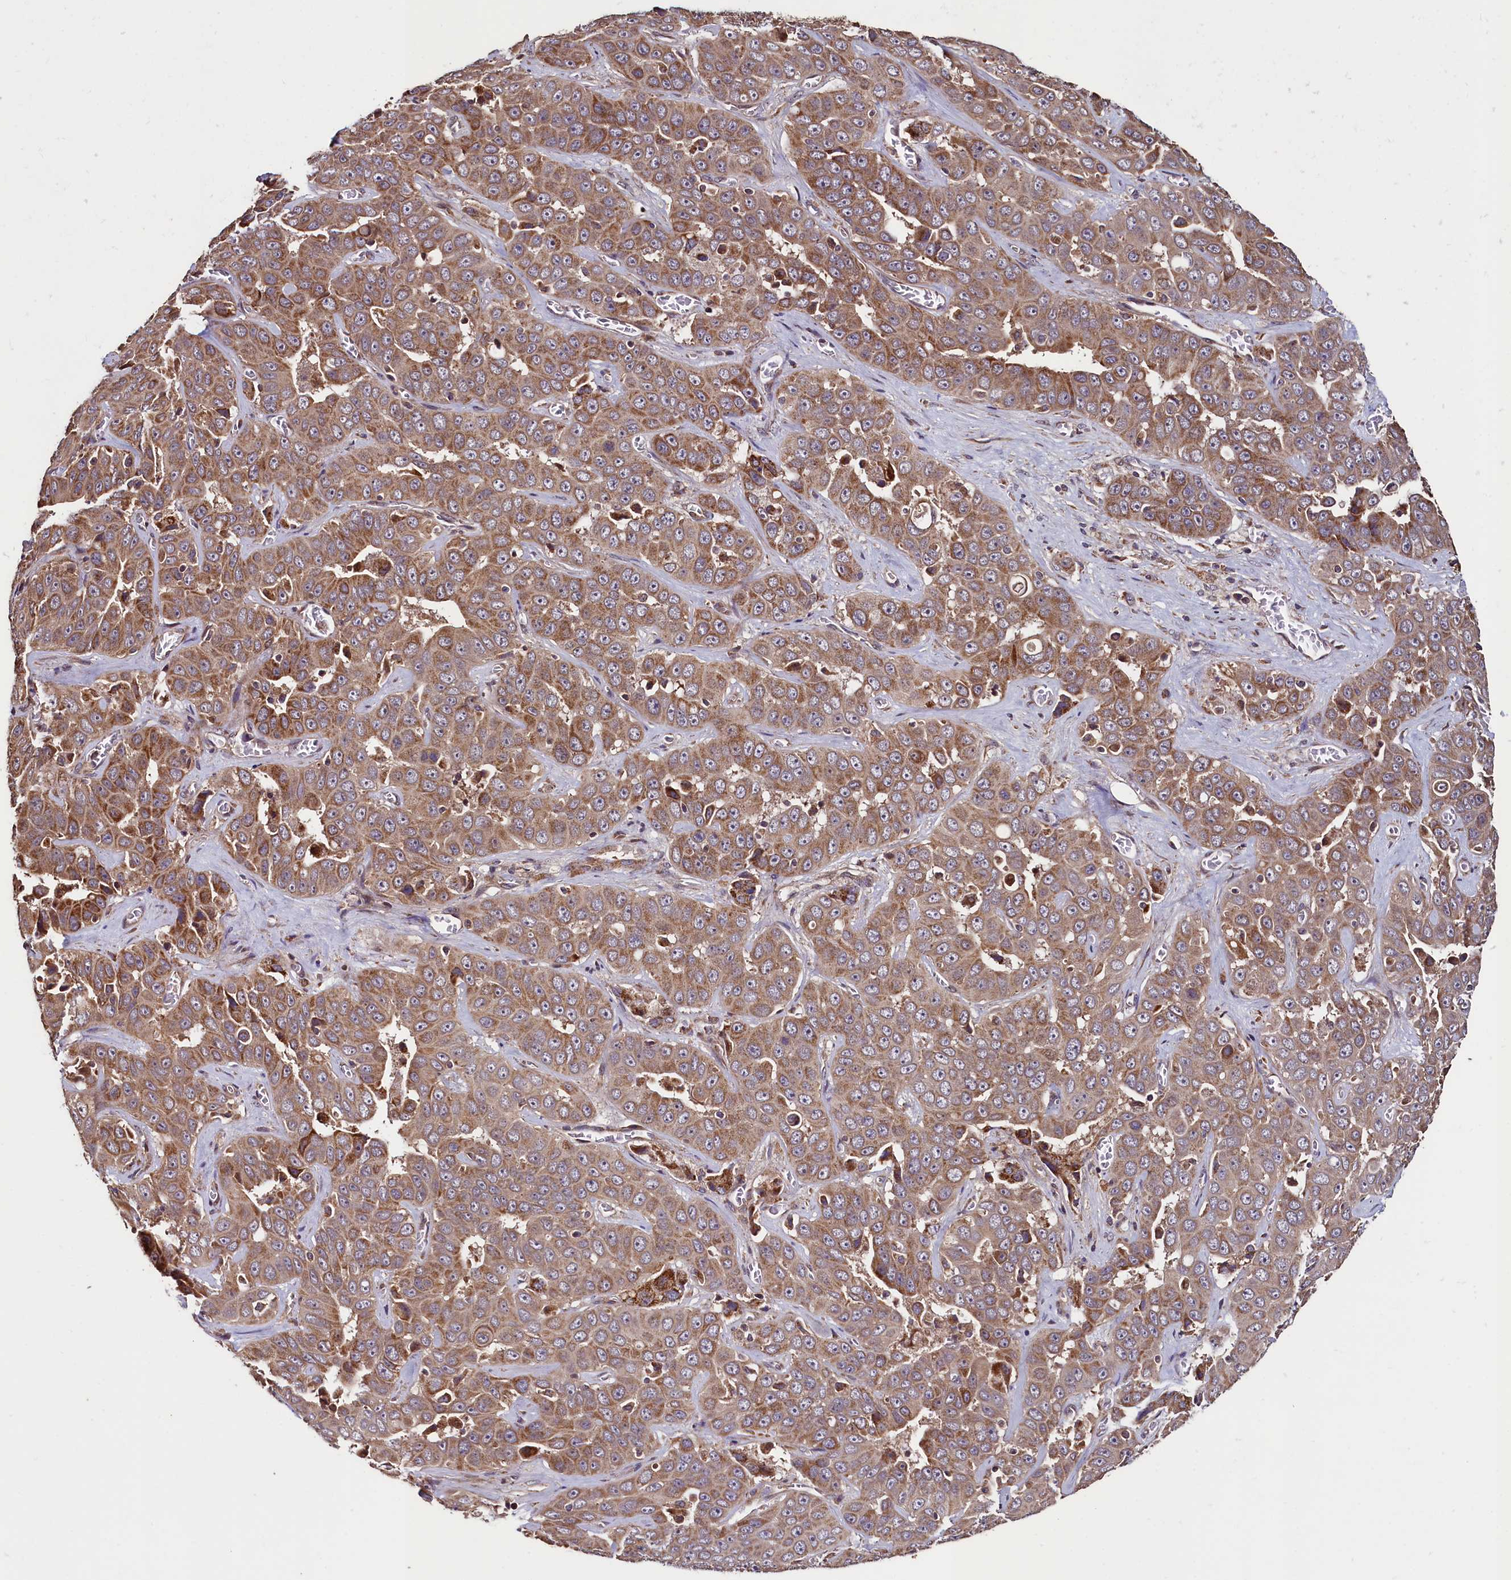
{"staining": {"intensity": "moderate", "quantity": ">75%", "location": "cytoplasmic/membranous"}, "tissue": "liver cancer", "cell_type": "Tumor cells", "image_type": "cancer", "snomed": [{"axis": "morphology", "description": "Cholangiocarcinoma"}, {"axis": "topography", "description": "Liver"}], "caption": "Liver cholangiocarcinoma stained for a protein displays moderate cytoplasmic/membranous positivity in tumor cells. The staining is performed using DAB (3,3'-diaminobenzidine) brown chromogen to label protein expression. The nuclei are counter-stained blue using hematoxylin.", "gene": "RBFA", "patient": {"sex": "female", "age": 52}}